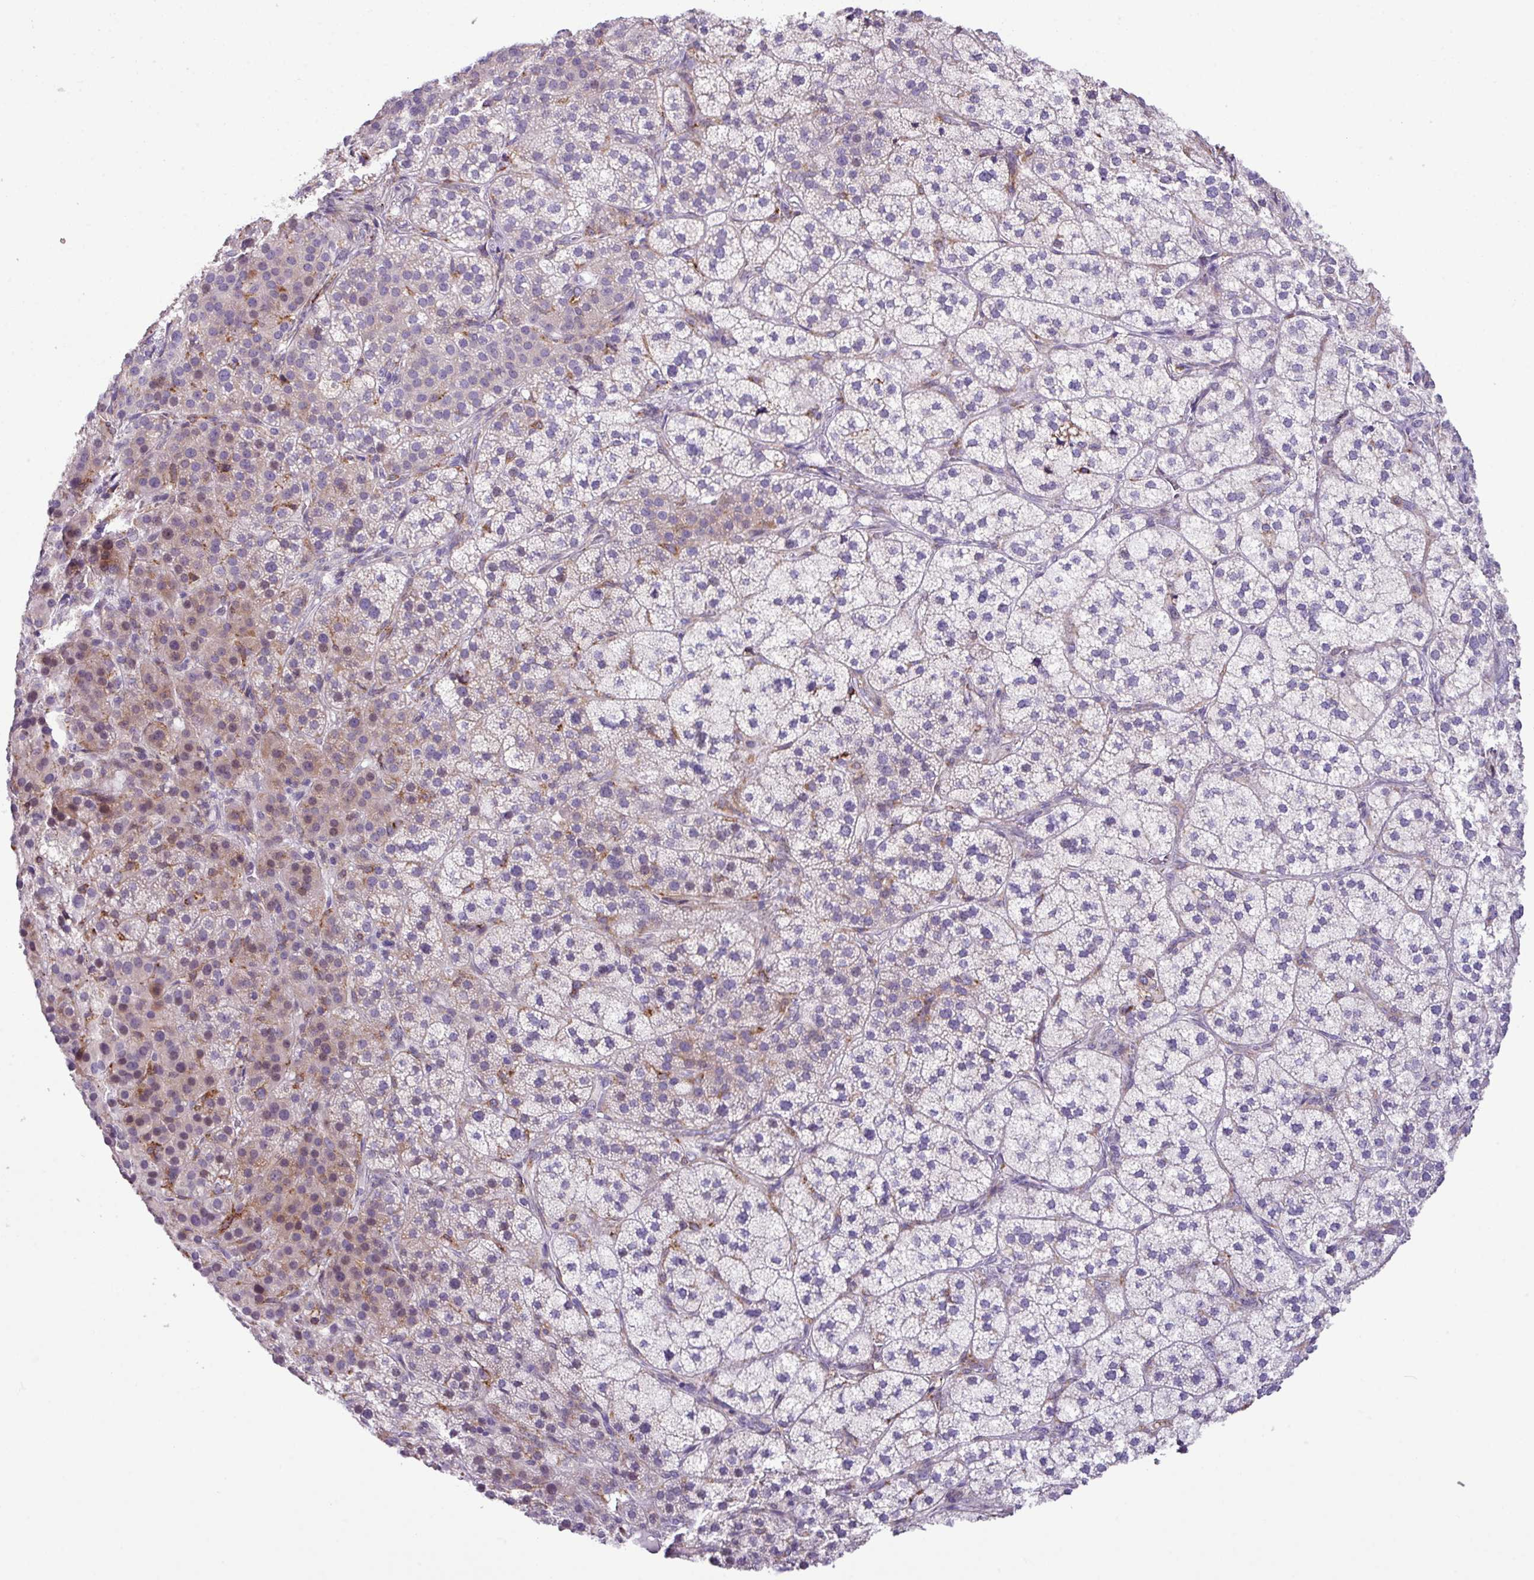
{"staining": {"intensity": "moderate", "quantity": "25%-75%", "location": "cytoplasmic/membranous"}, "tissue": "adrenal gland", "cell_type": "Glandular cells", "image_type": "normal", "snomed": [{"axis": "morphology", "description": "Normal tissue, NOS"}, {"axis": "topography", "description": "Adrenal gland"}], "caption": "Adrenal gland stained with immunohistochemistry reveals moderate cytoplasmic/membranous staining in approximately 25%-75% of glandular cells.", "gene": "RGS21", "patient": {"sex": "female", "age": 58}}